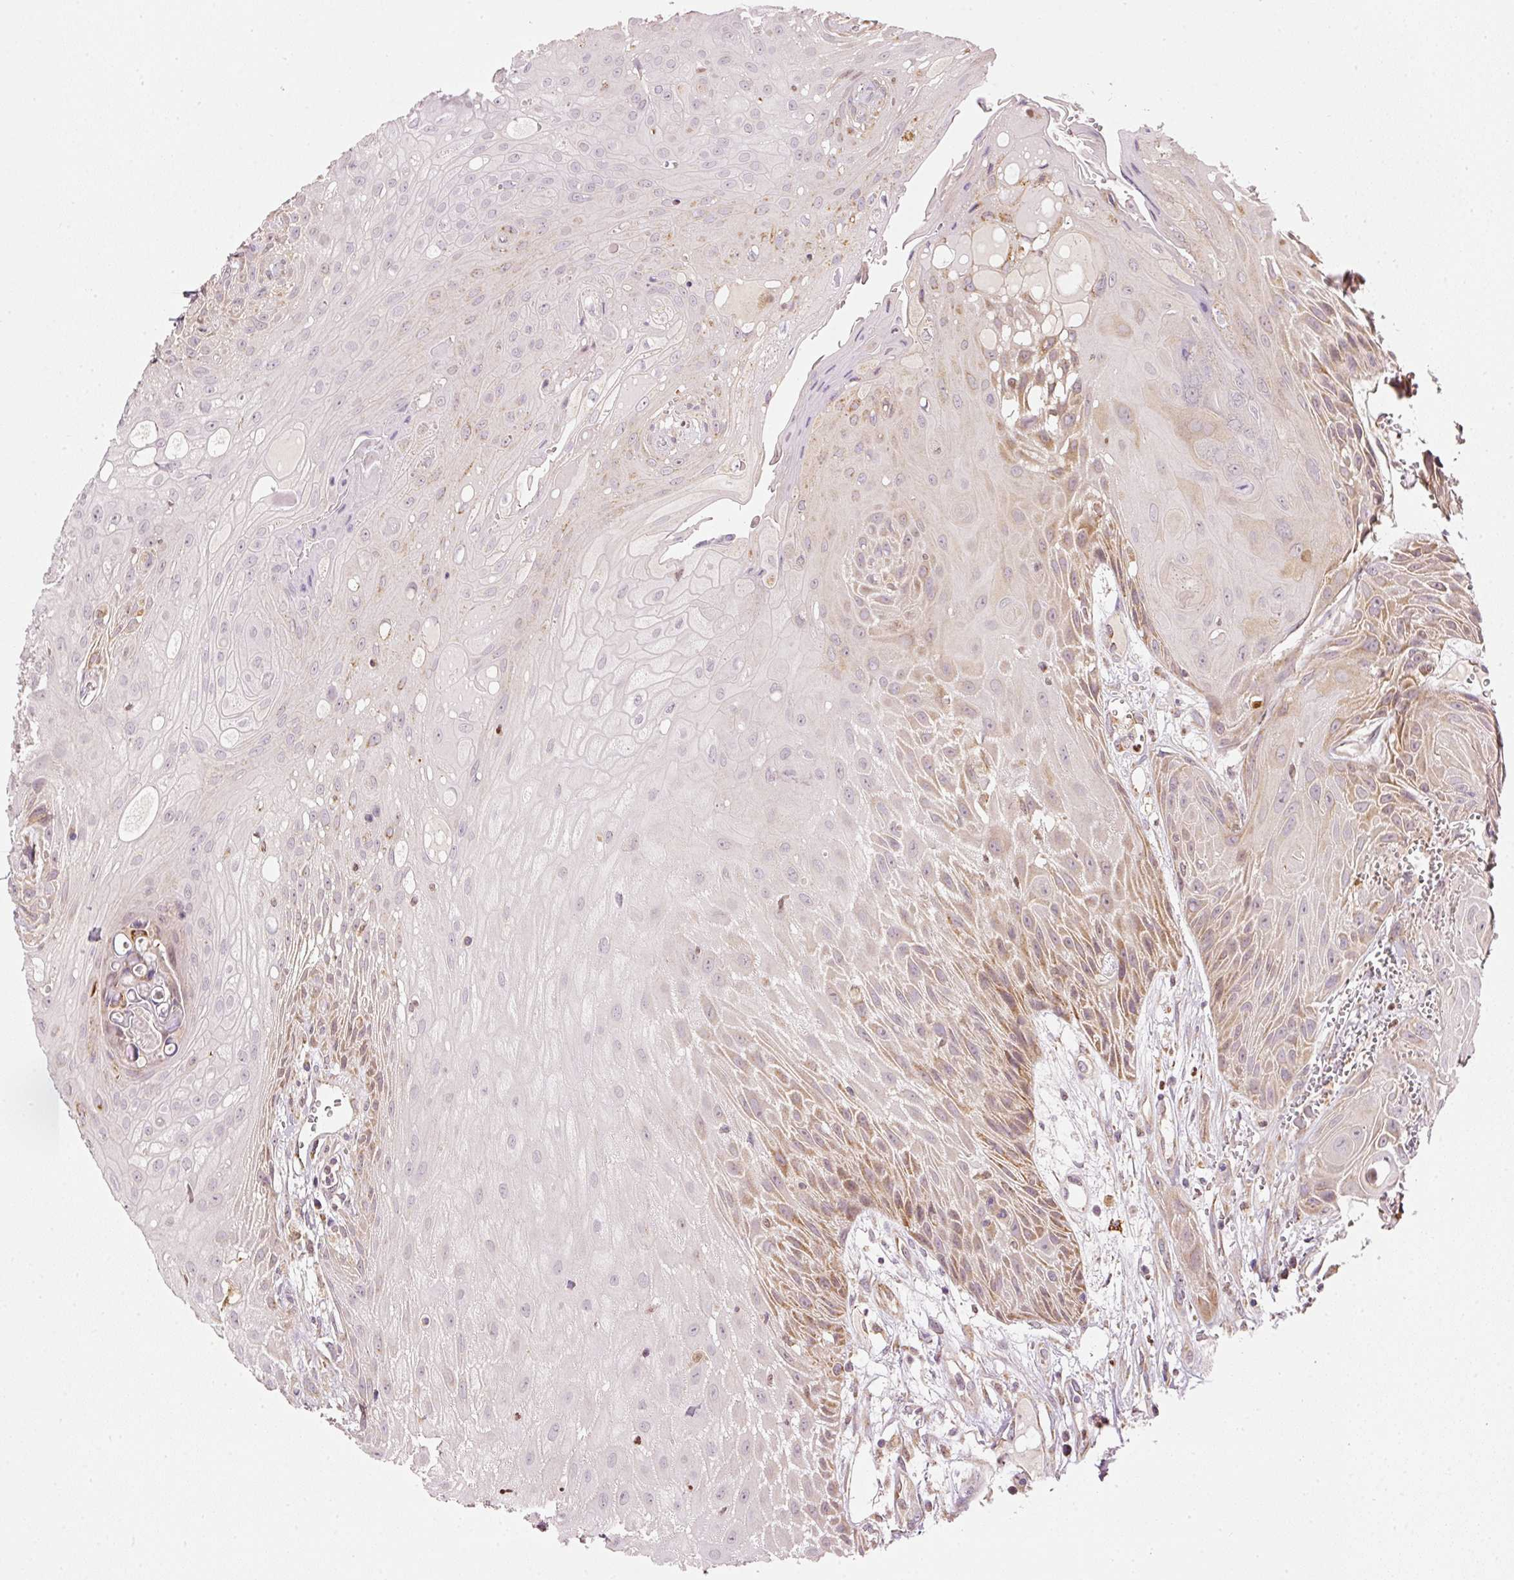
{"staining": {"intensity": "weak", "quantity": "25%-75%", "location": "cytoplasmic/membranous"}, "tissue": "head and neck cancer", "cell_type": "Tumor cells", "image_type": "cancer", "snomed": [{"axis": "morphology", "description": "Squamous cell carcinoma, NOS"}, {"axis": "topography", "description": "Head-Neck"}], "caption": "Immunohistochemical staining of head and neck cancer (squamous cell carcinoma) shows weak cytoplasmic/membranous protein positivity in about 25%-75% of tumor cells.", "gene": "MTHFD1L", "patient": {"sex": "female", "age": 73}}